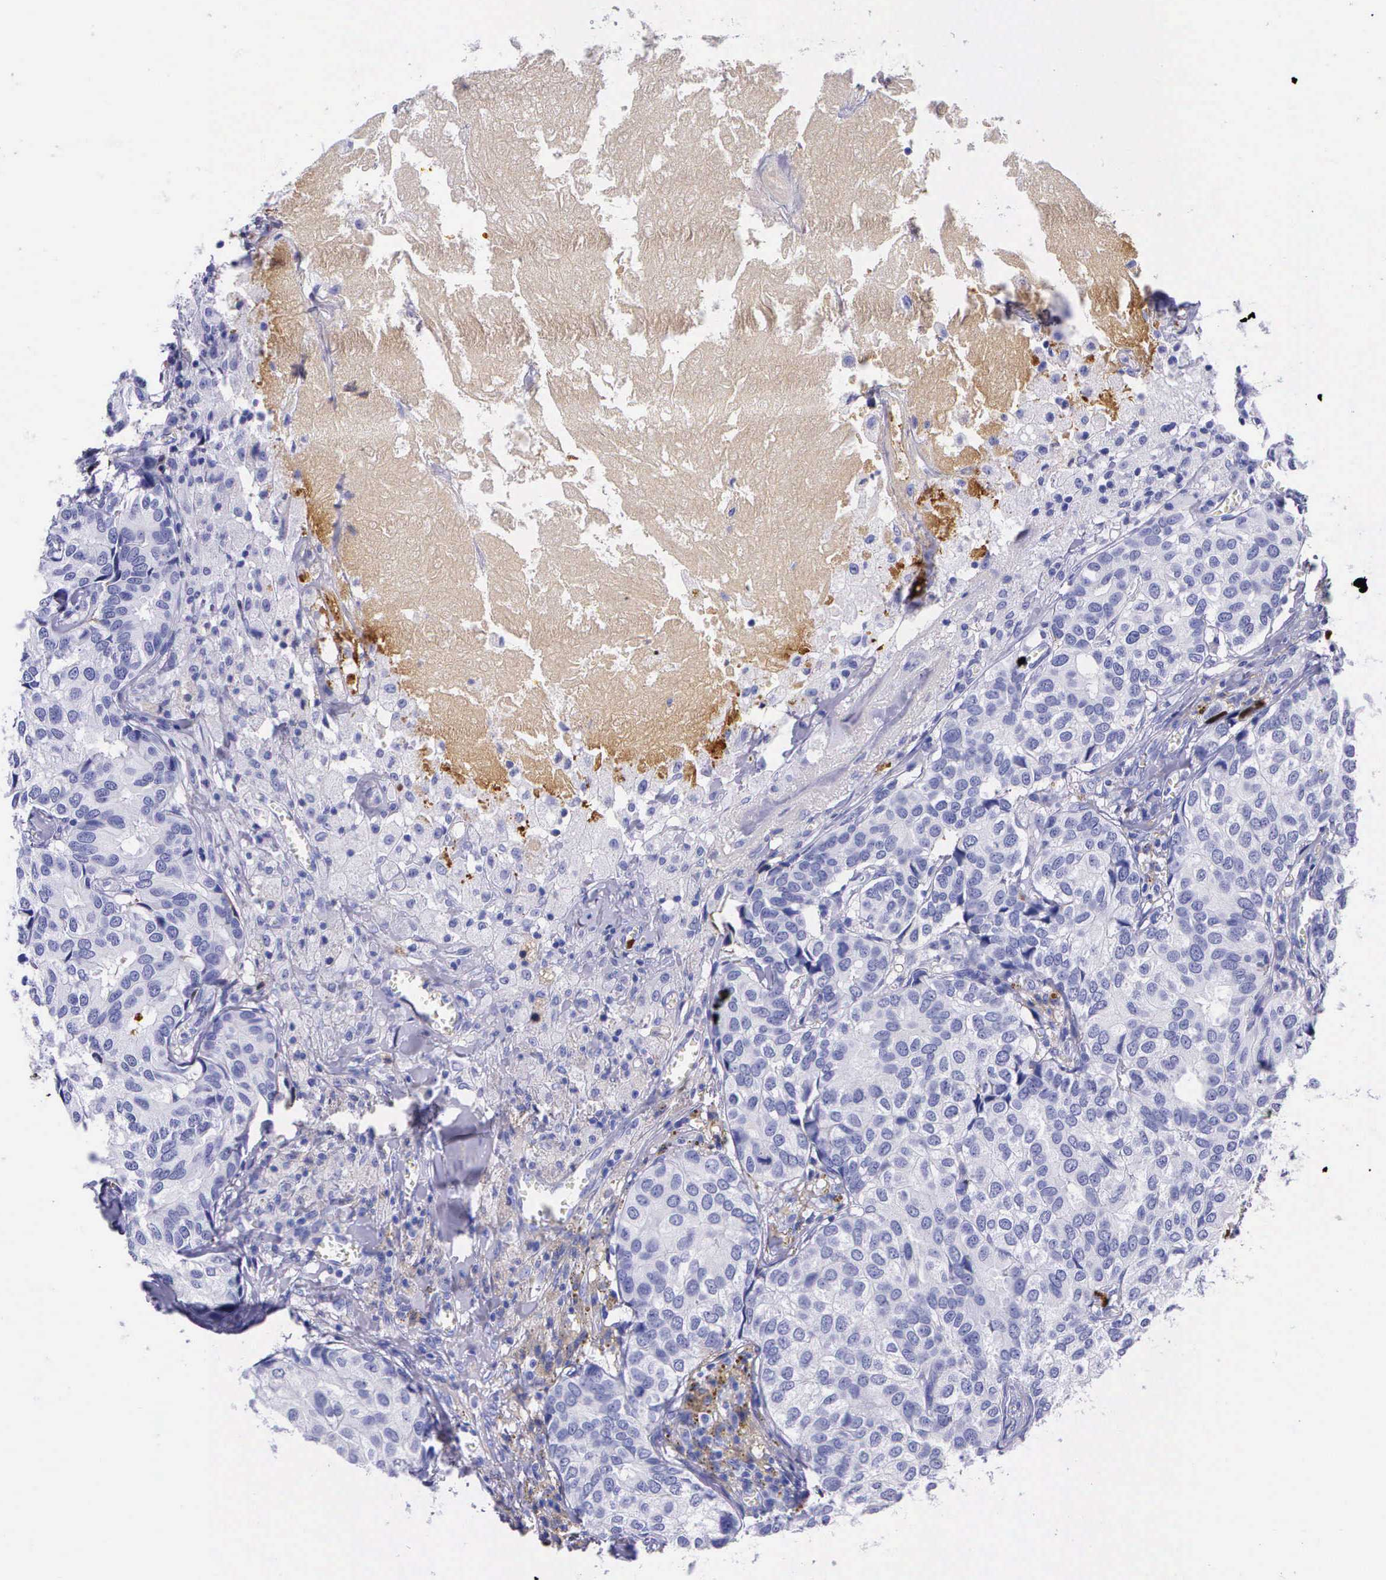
{"staining": {"intensity": "negative", "quantity": "none", "location": "none"}, "tissue": "breast cancer", "cell_type": "Tumor cells", "image_type": "cancer", "snomed": [{"axis": "morphology", "description": "Duct carcinoma"}, {"axis": "topography", "description": "Breast"}], "caption": "This is a histopathology image of immunohistochemistry (IHC) staining of breast cancer (invasive ductal carcinoma), which shows no staining in tumor cells.", "gene": "PLG", "patient": {"sex": "female", "age": 68}}